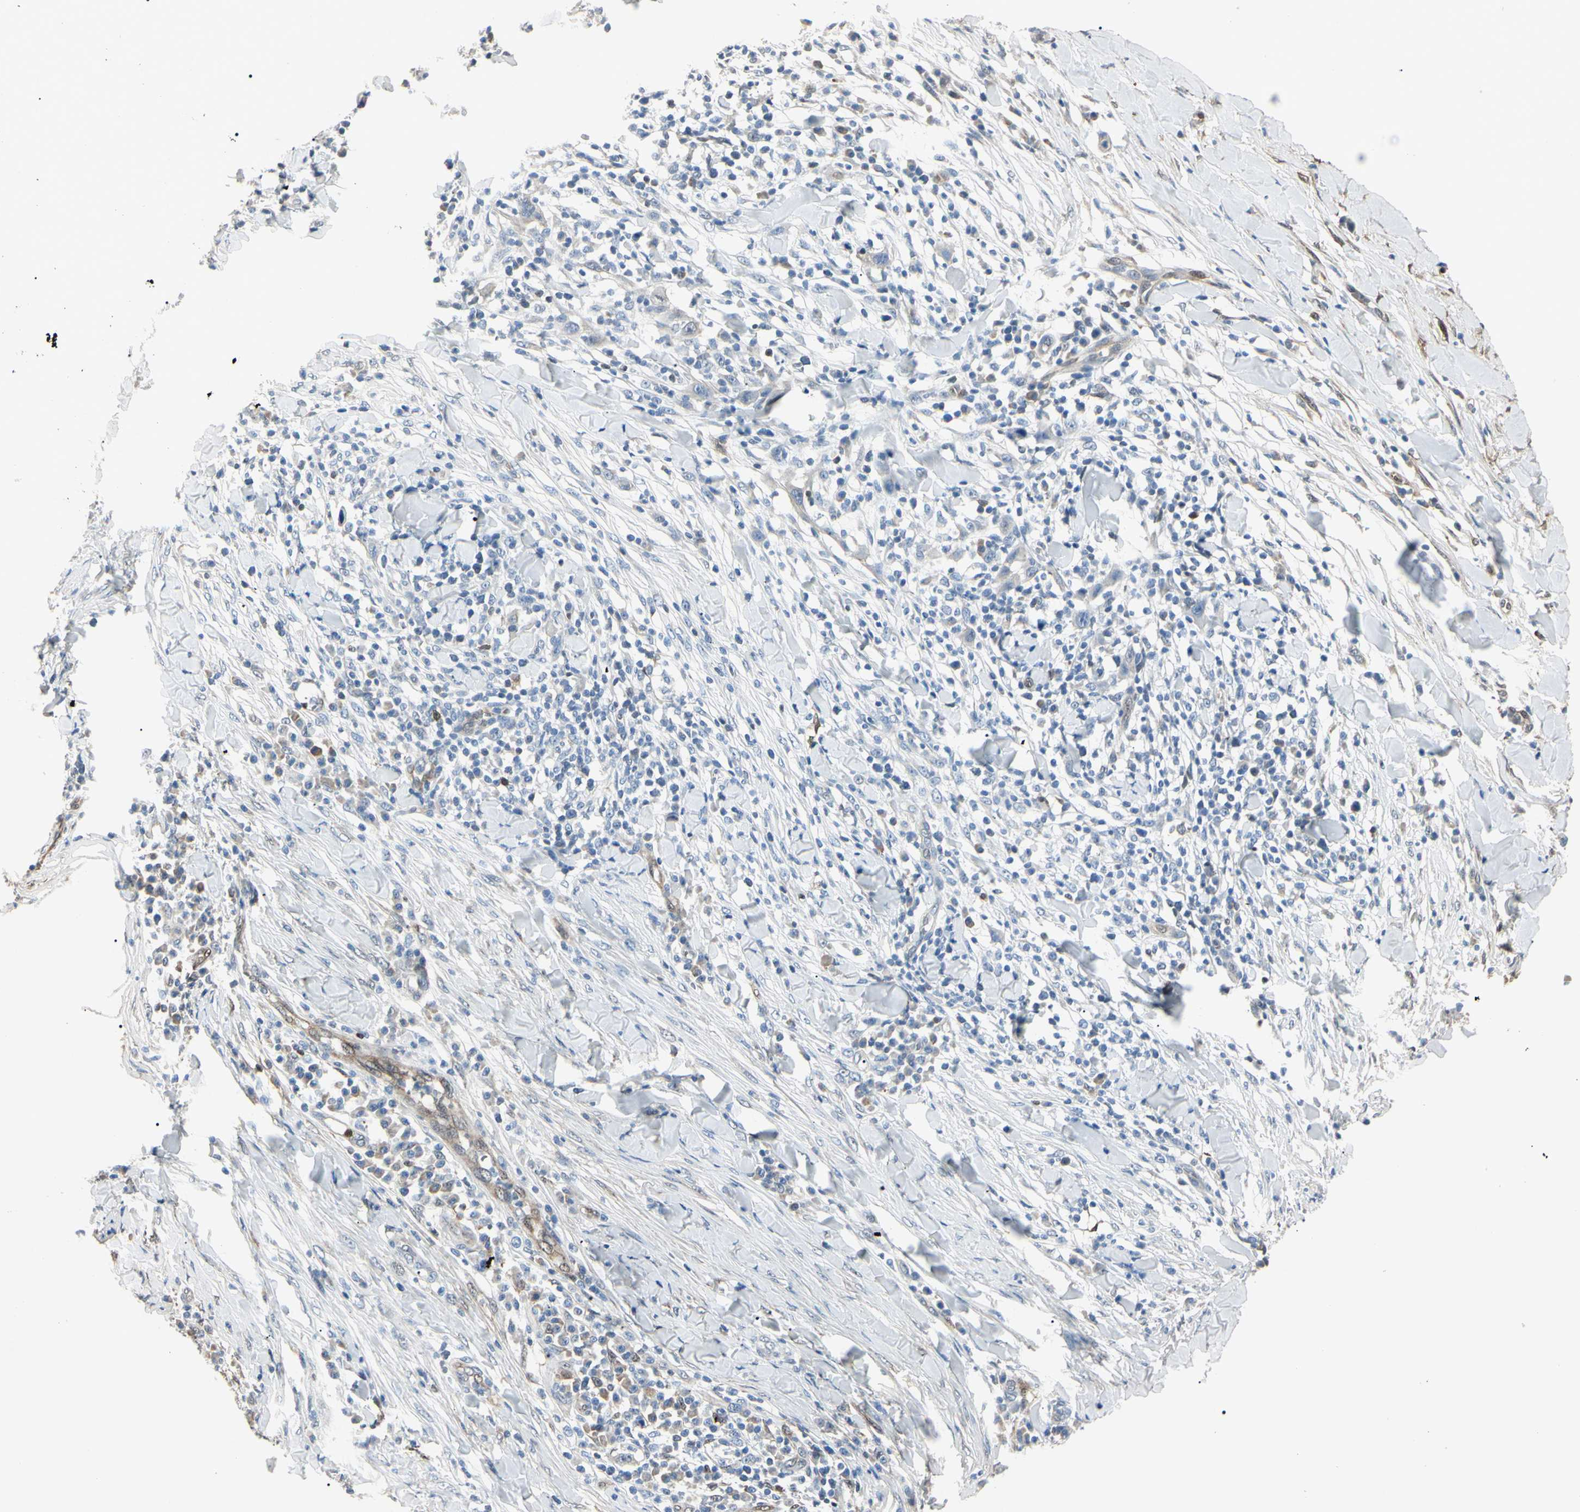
{"staining": {"intensity": "weak", "quantity": "<25%", "location": "cytoplasmic/membranous"}, "tissue": "skin cancer", "cell_type": "Tumor cells", "image_type": "cancer", "snomed": [{"axis": "morphology", "description": "Squamous cell carcinoma, NOS"}, {"axis": "topography", "description": "Skin"}], "caption": "The histopathology image reveals no staining of tumor cells in skin squamous cell carcinoma. (DAB (3,3'-diaminobenzidine) IHC with hematoxylin counter stain).", "gene": "AKR1C3", "patient": {"sex": "male", "age": 24}}